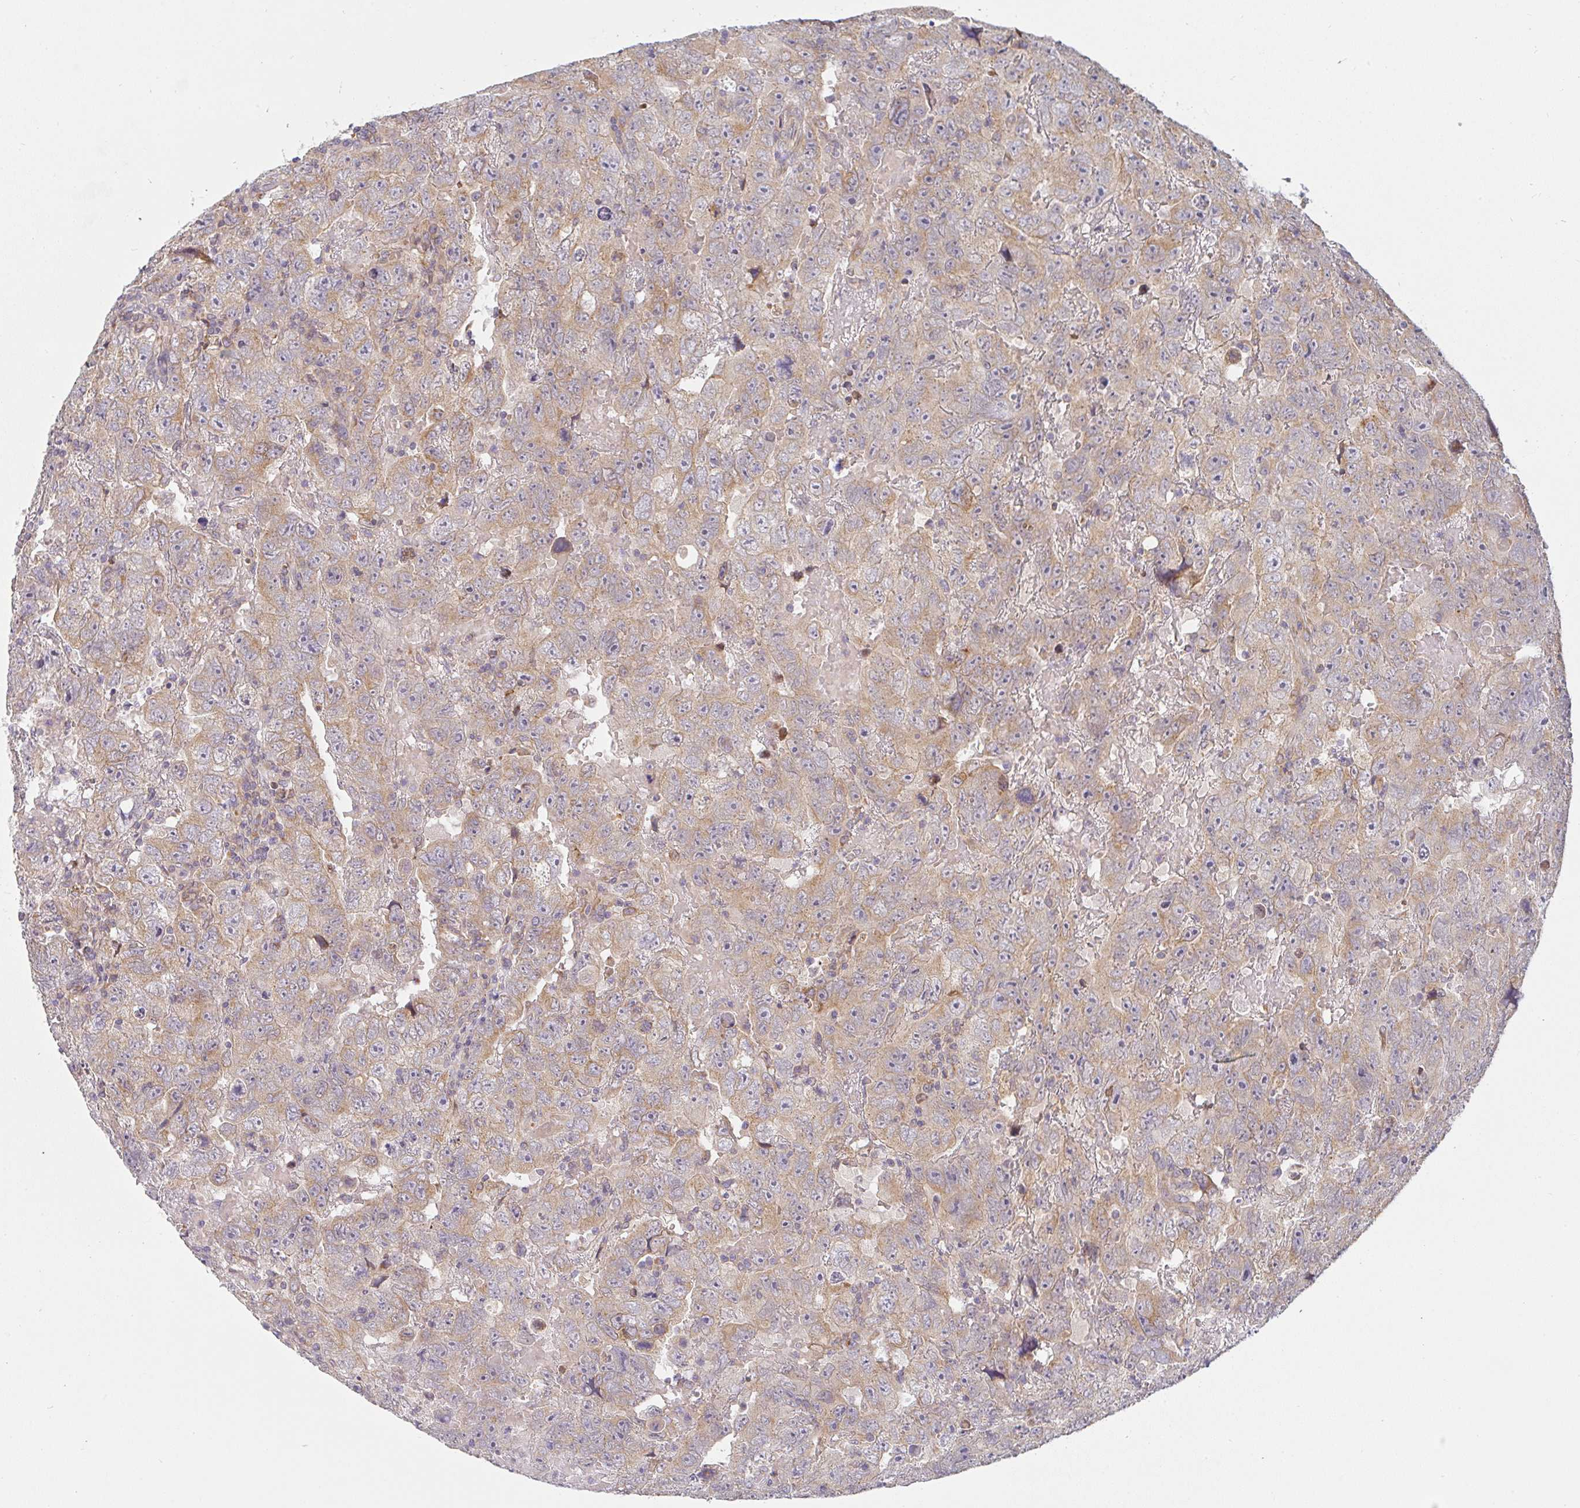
{"staining": {"intensity": "moderate", "quantity": ">75%", "location": "cytoplasmic/membranous"}, "tissue": "testis cancer", "cell_type": "Tumor cells", "image_type": "cancer", "snomed": [{"axis": "morphology", "description": "Carcinoma, Embryonal, NOS"}, {"axis": "topography", "description": "Testis"}], "caption": "The photomicrograph demonstrates a brown stain indicating the presence of a protein in the cytoplasmic/membranous of tumor cells in testis embryonal carcinoma.", "gene": "DERL2", "patient": {"sex": "male", "age": 45}}